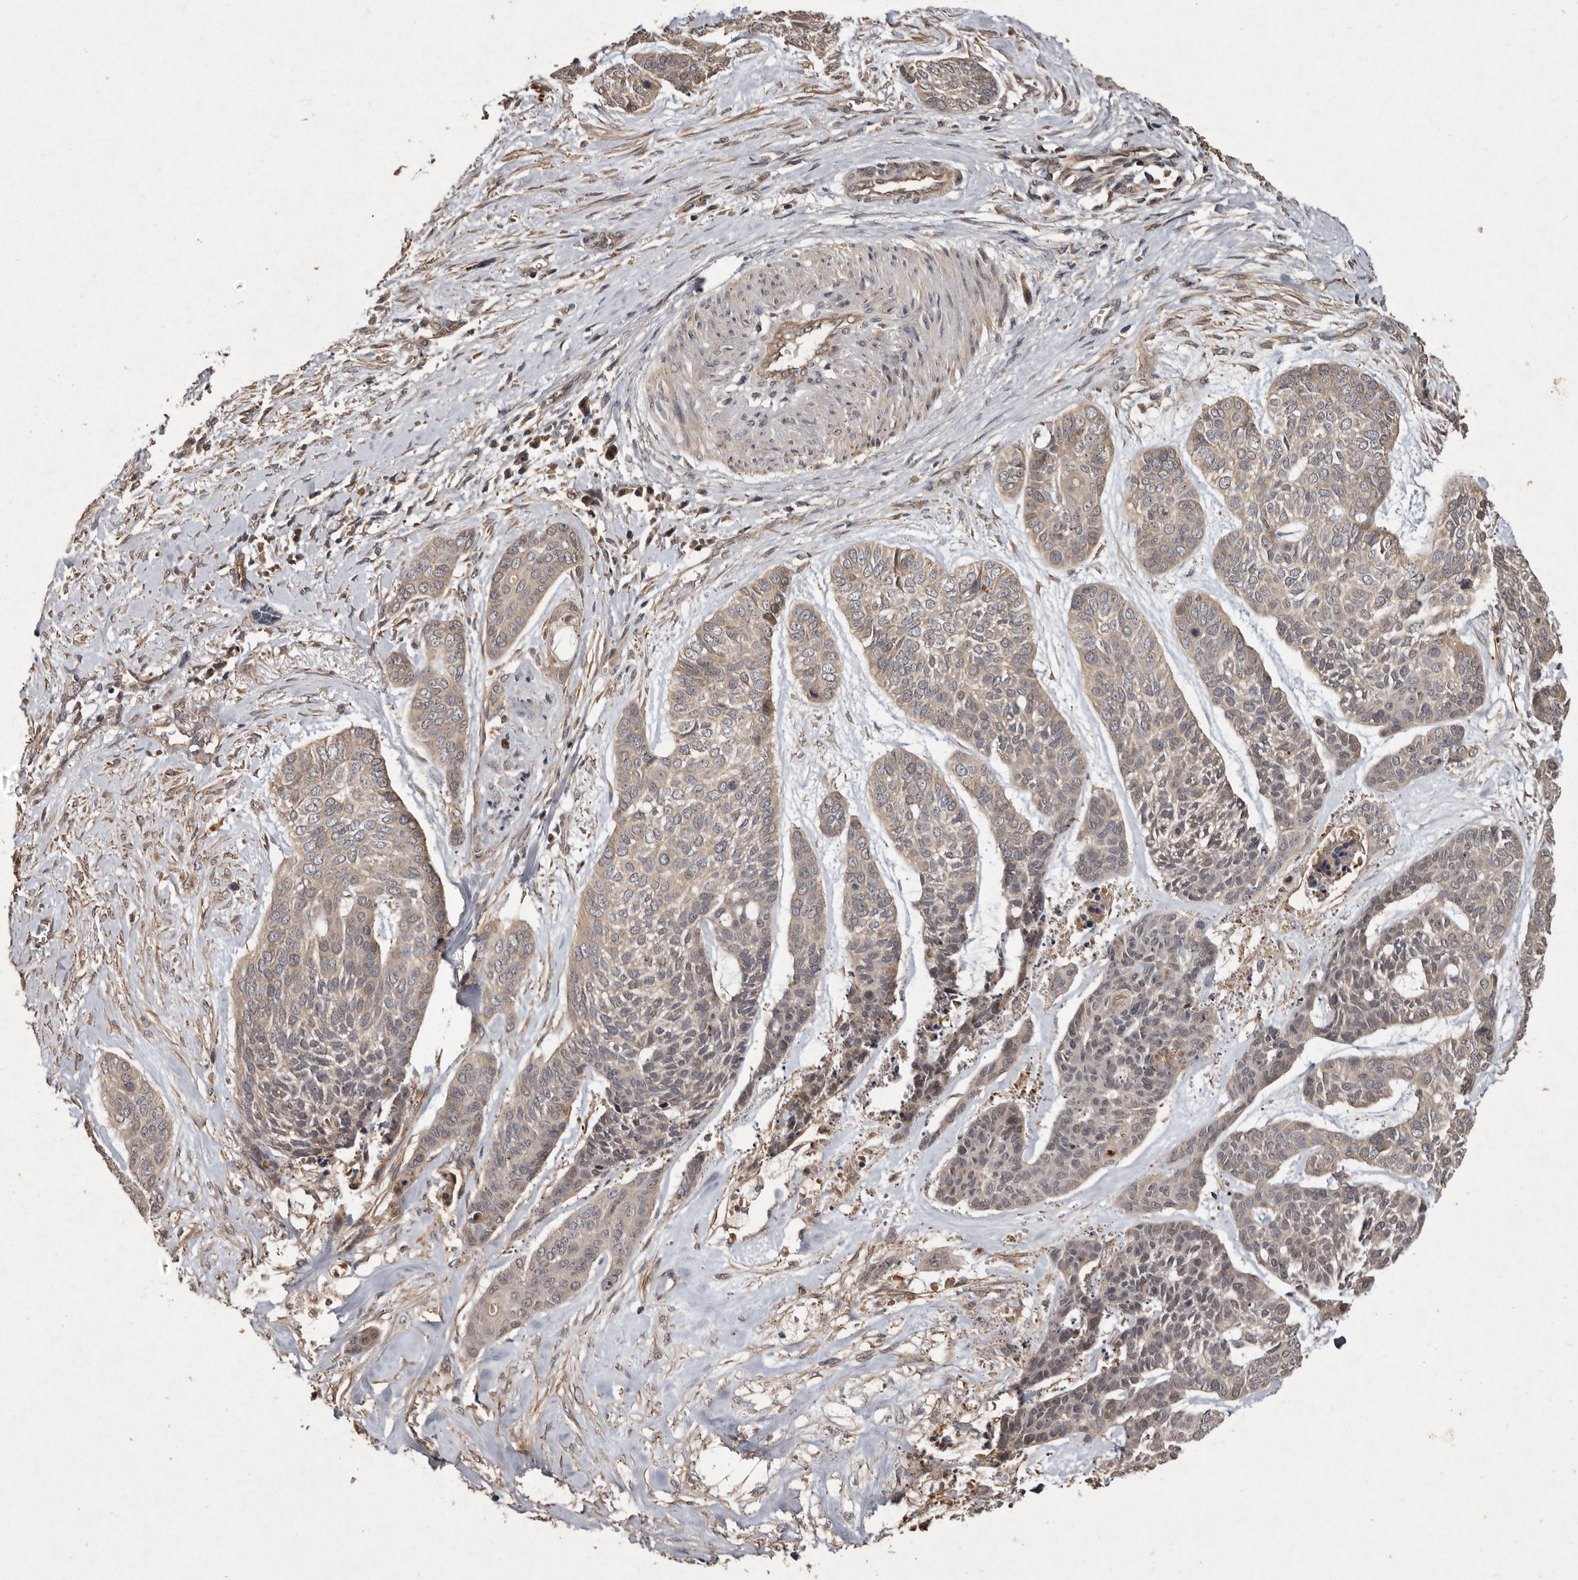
{"staining": {"intensity": "weak", "quantity": "<25%", "location": "cytoplasmic/membranous"}, "tissue": "skin cancer", "cell_type": "Tumor cells", "image_type": "cancer", "snomed": [{"axis": "morphology", "description": "Basal cell carcinoma"}, {"axis": "topography", "description": "Skin"}], "caption": "Tumor cells are negative for brown protein staining in basal cell carcinoma (skin). (DAB (3,3'-diaminobenzidine) immunohistochemistry visualized using brightfield microscopy, high magnification).", "gene": "SEMA3A", "patient": {"sex": "female", "age": 64}}